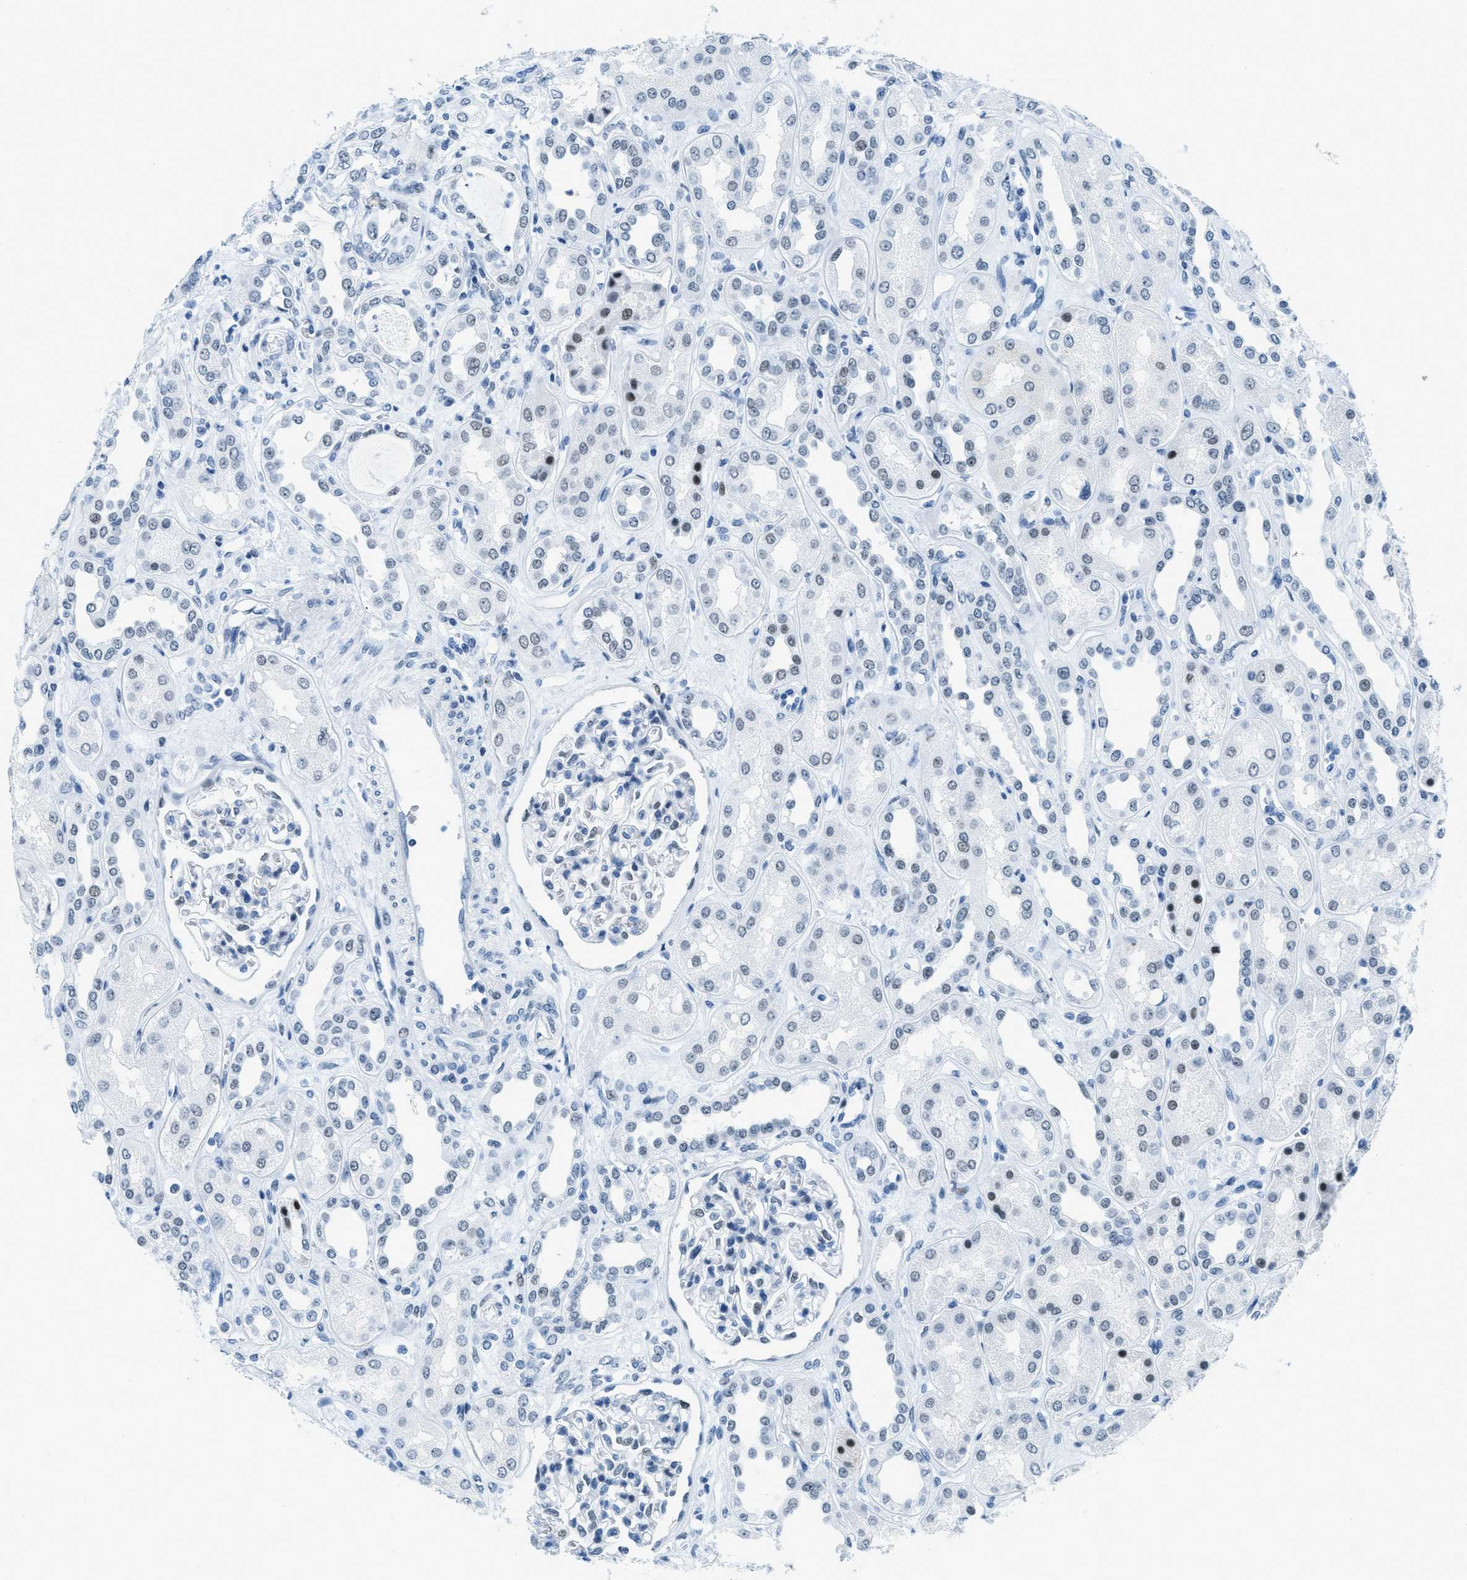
{"staining": {"intensity": "weak", "quantity": "<25%", "location": "nuclear"}, "tissue": "kidney", "cell_type": "Cells in glomeruli", "image_type": "normal", "snomed": [{"axis": "morphology", "description": "Normal tissue, NOS"}, {"axis": "topography", "description": "Kidney"}], "caption": "Immunohistochemistry (IHC) micrograph of normal human kidney stained for a protein (brown), which exhibits no expression in cells in glomeruli.", "gene": "PLA2G2A", "patient": {"sex": "male", "age": 59}}